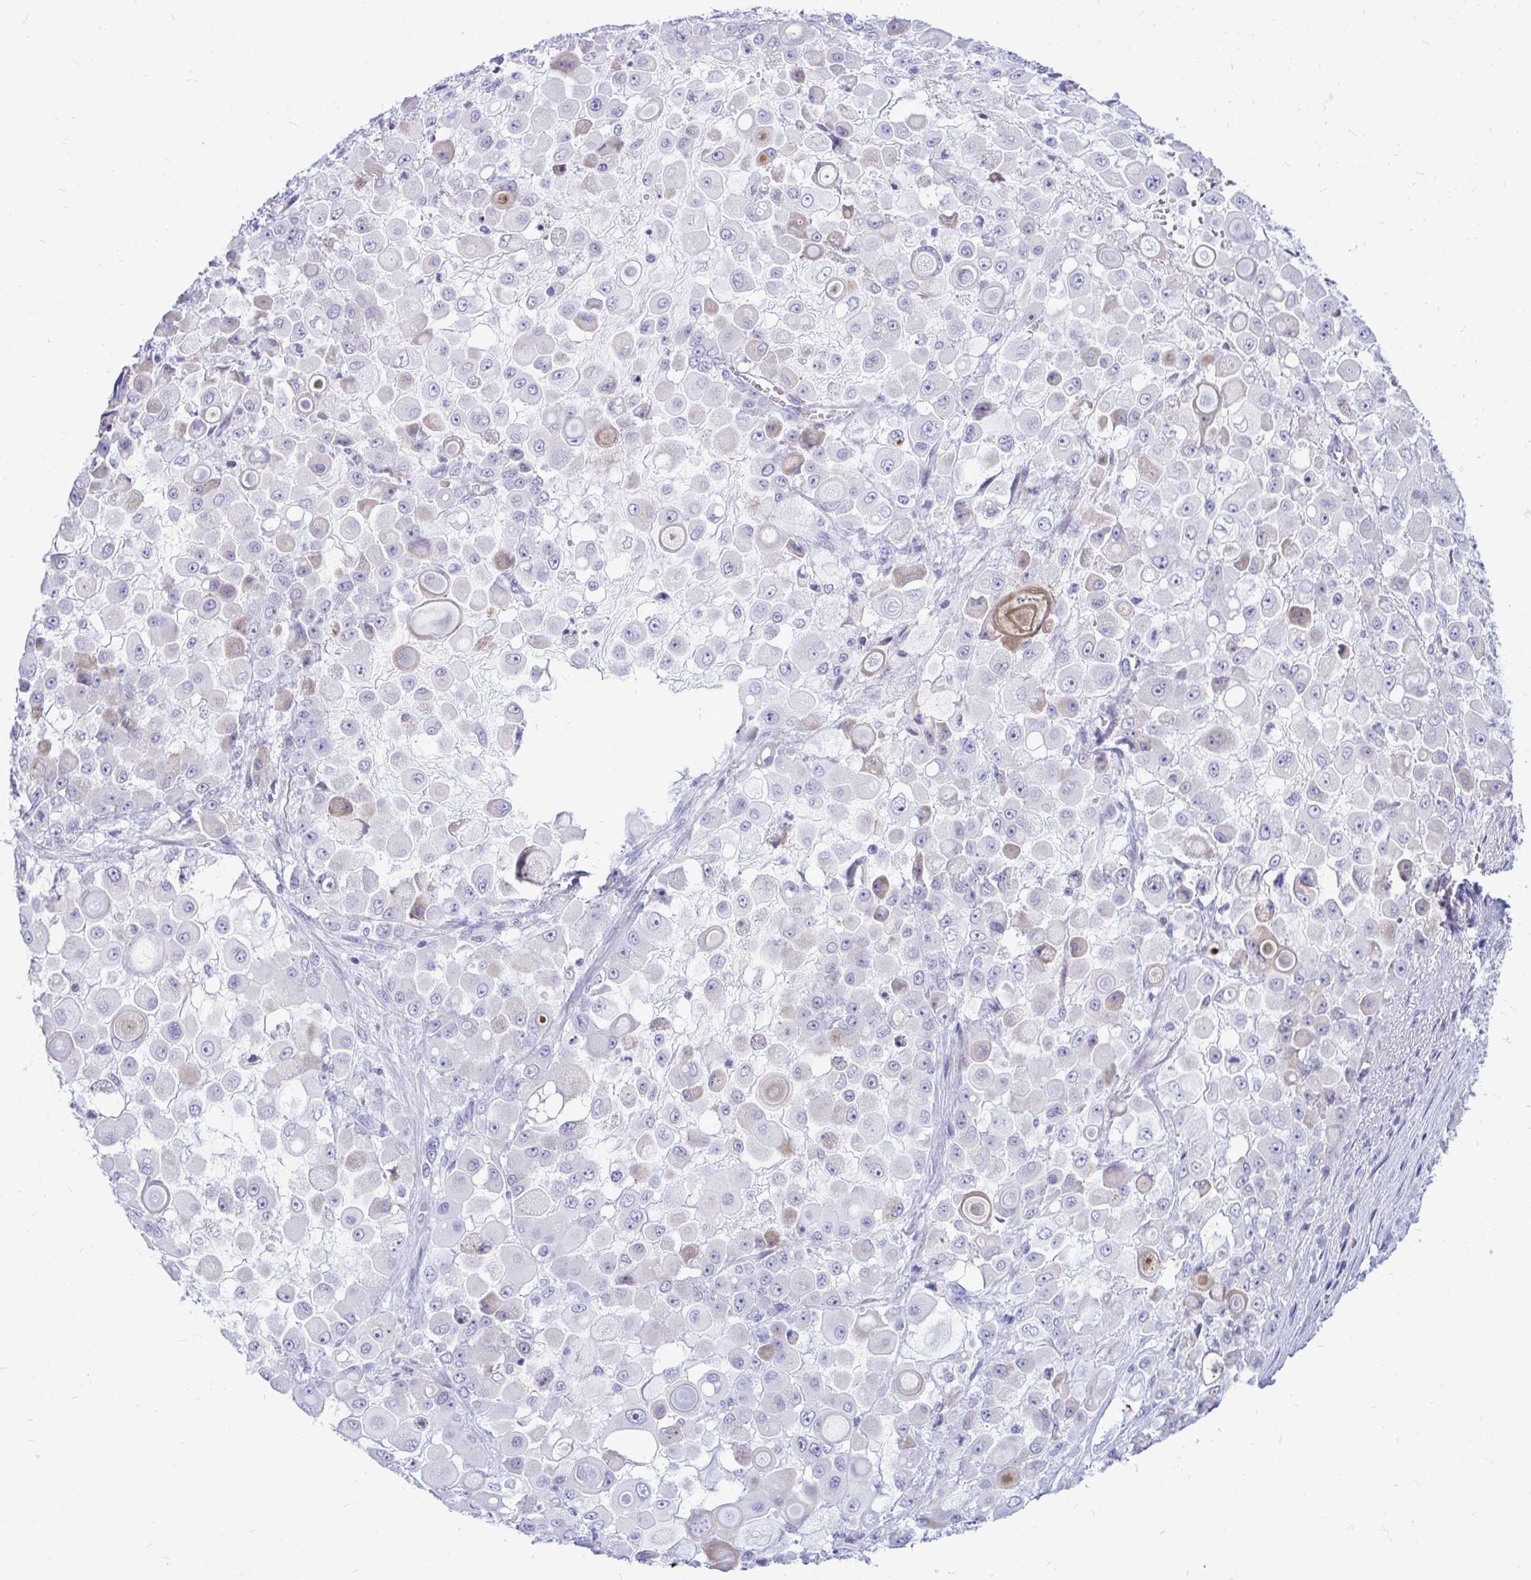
{"staining": {"intensity": "weak", "quantity": "<25%", "location": "cytoplasmic/membranous"}, "tissue": "stomach cancer", "cell_type": "Tumor cells", "image_type": "cancer", "snomed": [{"axis": "morphology", "description": "Adenocarcinoma, NOS"}, {"axis": "topography", "description": "Stomach"}], "caption": "Immunohistochemistry (IHC) photomicrograph of human adenocarcinoma (stomach) stained for a protein (brown), which displays no expression in tumor cells. The staining was performed using DAB to visualize the protein expression in brown, while the nuclei were stained in blue with hematoxylin (Magnification: 20x).", "gene": "ZSCAN25", "patient": {"sex": "female", "age": 76}}